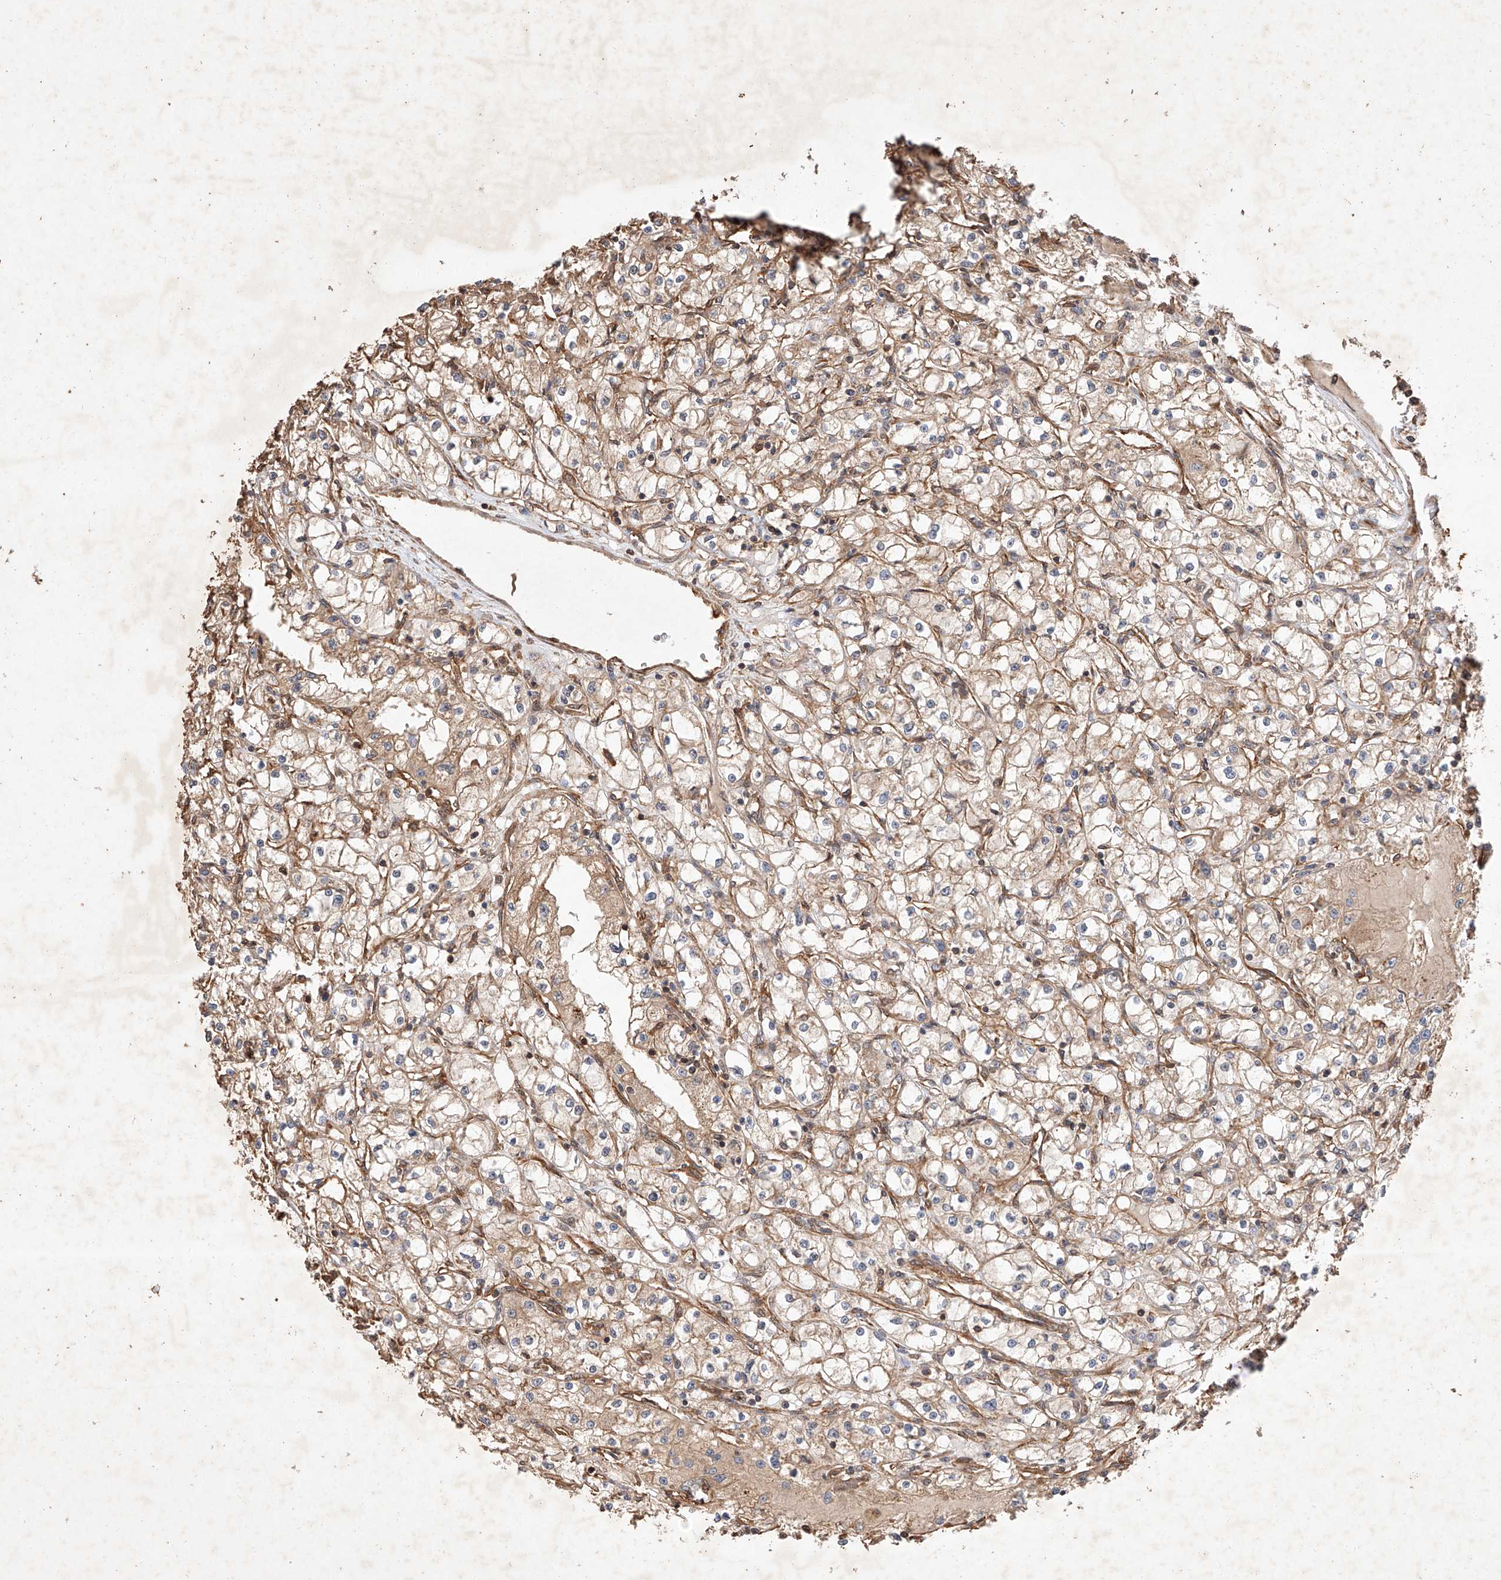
{"staining": {"intensity": "moderate", "quantity": "25%-75%", "location": "cytoplasmic/membranous"}, "tissue": "renal cancer", "cell_type": "Tumor cells", "image_type": "cancer", "snomed": [{"axis": "morphology", "description": "Adenocarcinoma, NOS"}, {"axis": "topography", "description": "Kidney"}], "caption": "Tumor cells show medium levels of moderate cytoplasmic/membranous positivity in approximately 25%-75% of cells in adenocarcinoma (renal). (Brightfield microscopy of DAB IHC at high magnification).", "gene": "GHDC", "patient": {"sex": "male", "age": 56}}